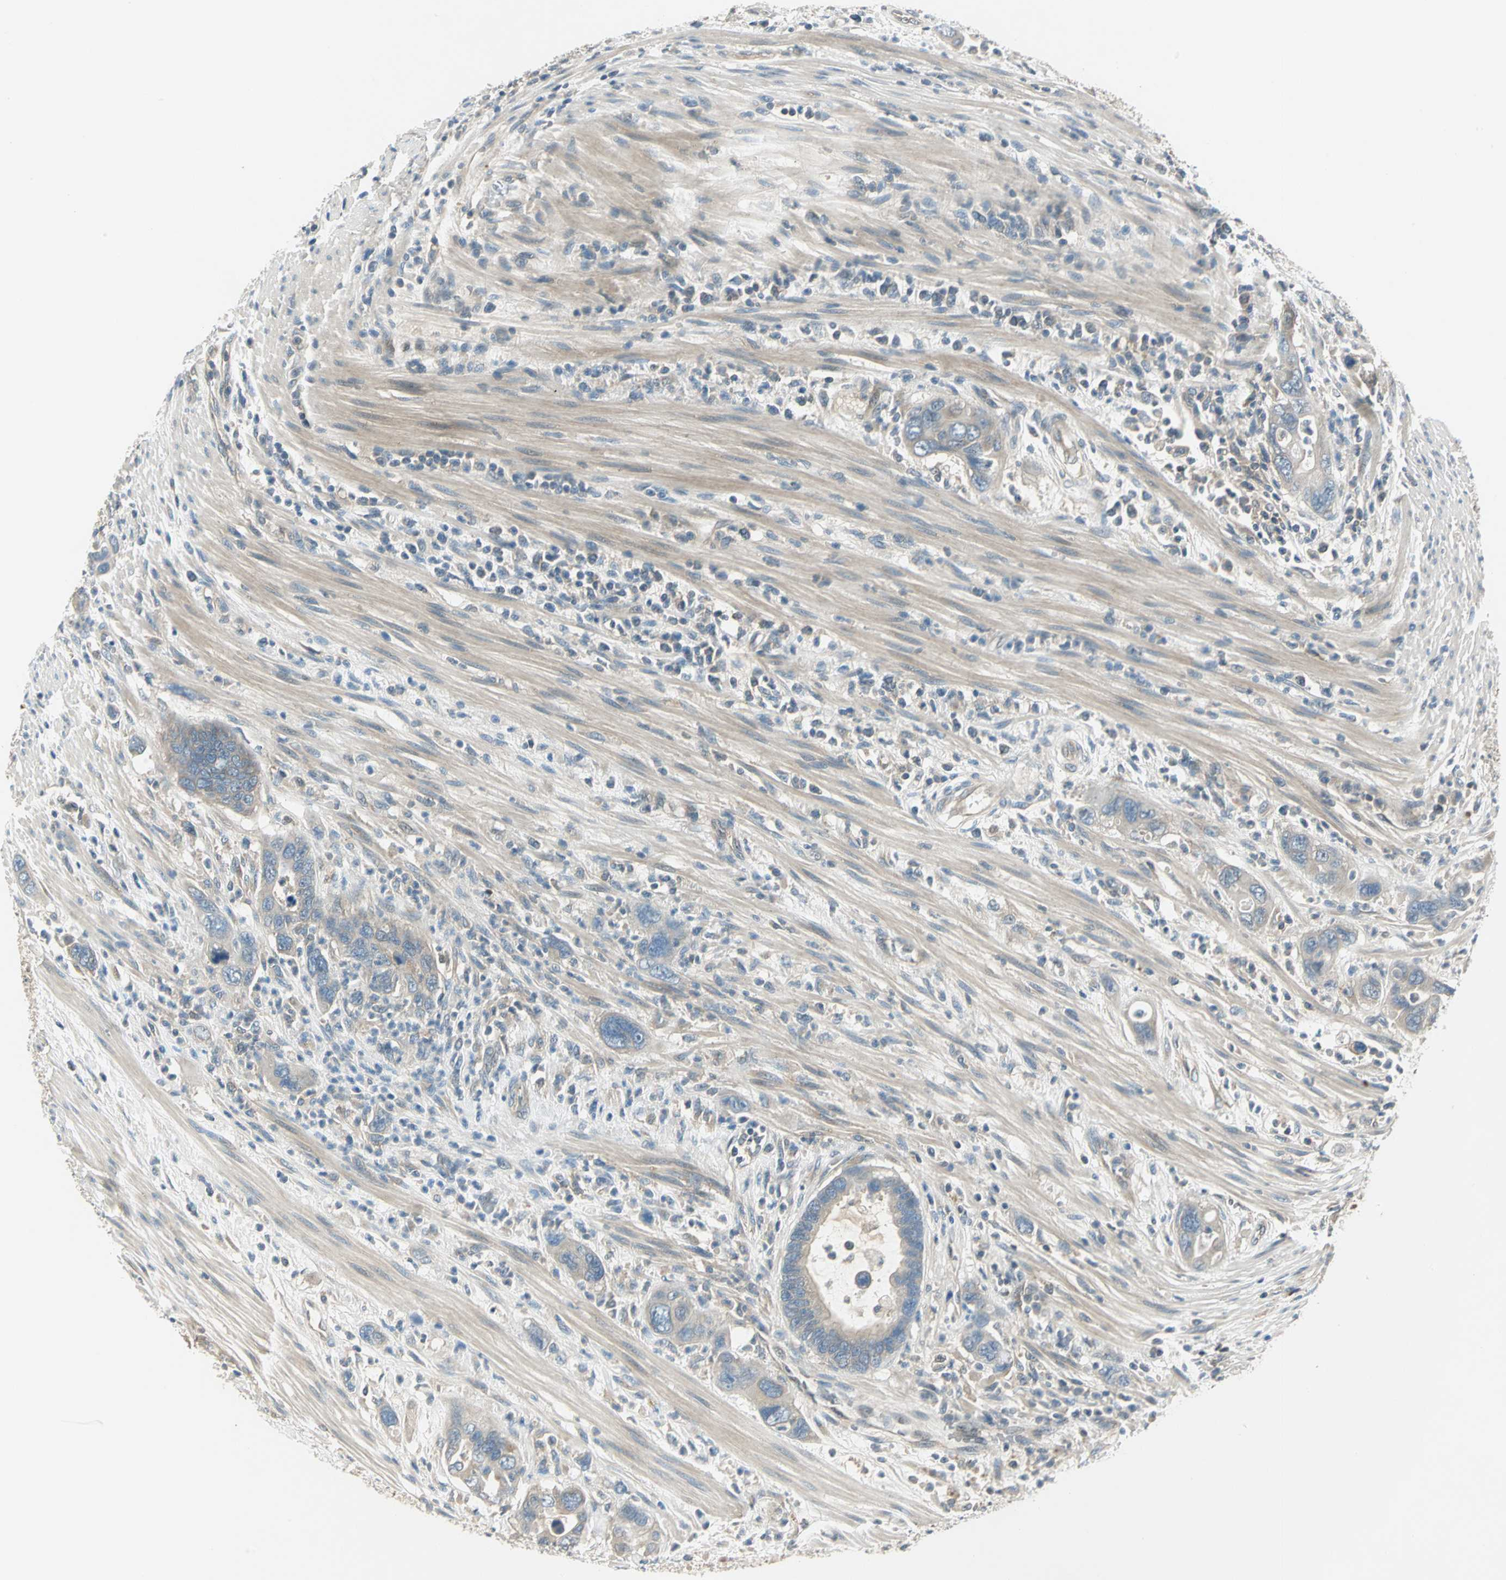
{"staining": {"intensity": "weak", "quantity": ">75%", "location": "cytoplasmic/membranous"}, "tissue": "pancreatic cancer", "cell_type": "Tumor cells", "image_type": "cancer", "snomed": [{"axis": "morphology", "description": "Adenocarcinoma, NOS"}, {"axis": "topography", "description": "Pancreas"}], "caption": "Pancreatic adenocarcinoma tissue demonstrates weak cytoplasmic/membranous expression in approximately >75% of tumor cells, visualized by immunohistochemistry. (IHC, brightfield microscopy, high magnification).", "gene": "PRKAA1", "patient": {"sex": "female", "age": 71}}